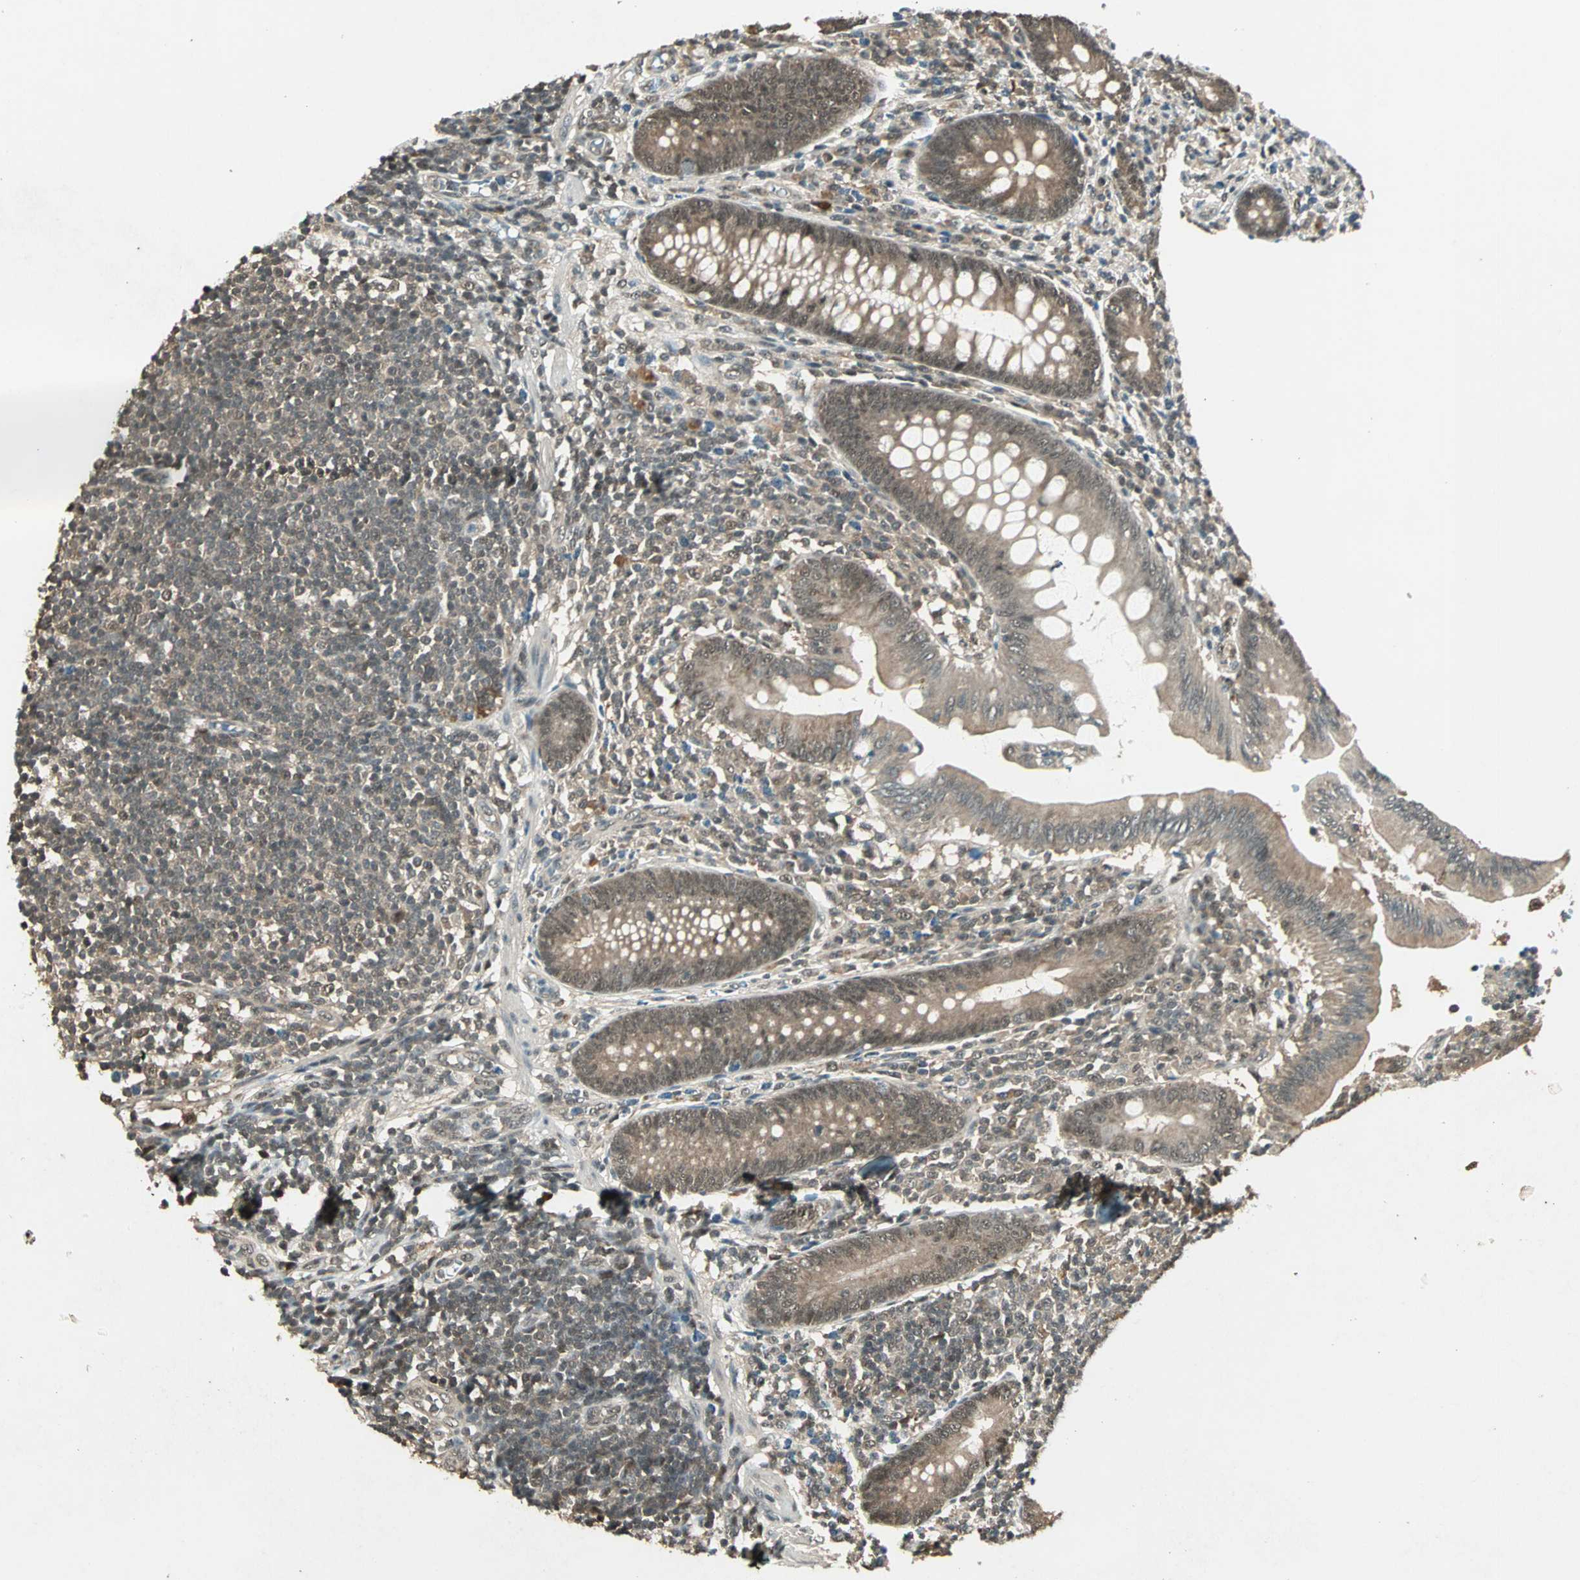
{"staining": {"intensity": "moderate", "quantity": ">75%", "location": "cytoplasmic/membranous,nuclear"}, "tissue": "appendix", "cell_type": "Glandular cells", "image_type": "normal", "snomed": [{"axis": "morphology", "description": "Normal tissue, NOS"}, {"axis": "morphology", "description": "Inflammation, NOS"}, {"axis": "topography", "description": "Appendix"}], "caption": "IHC of normal human appendix exhibits medium levels of moderate cytoplasmic/membranous,nuclear staining in approximately >75% of glandular cells. (Brightfield microscopy of DAB IHC at high magnification).", "gene": "ZNF701", "patient": {"sex": "male", "age": 46}}